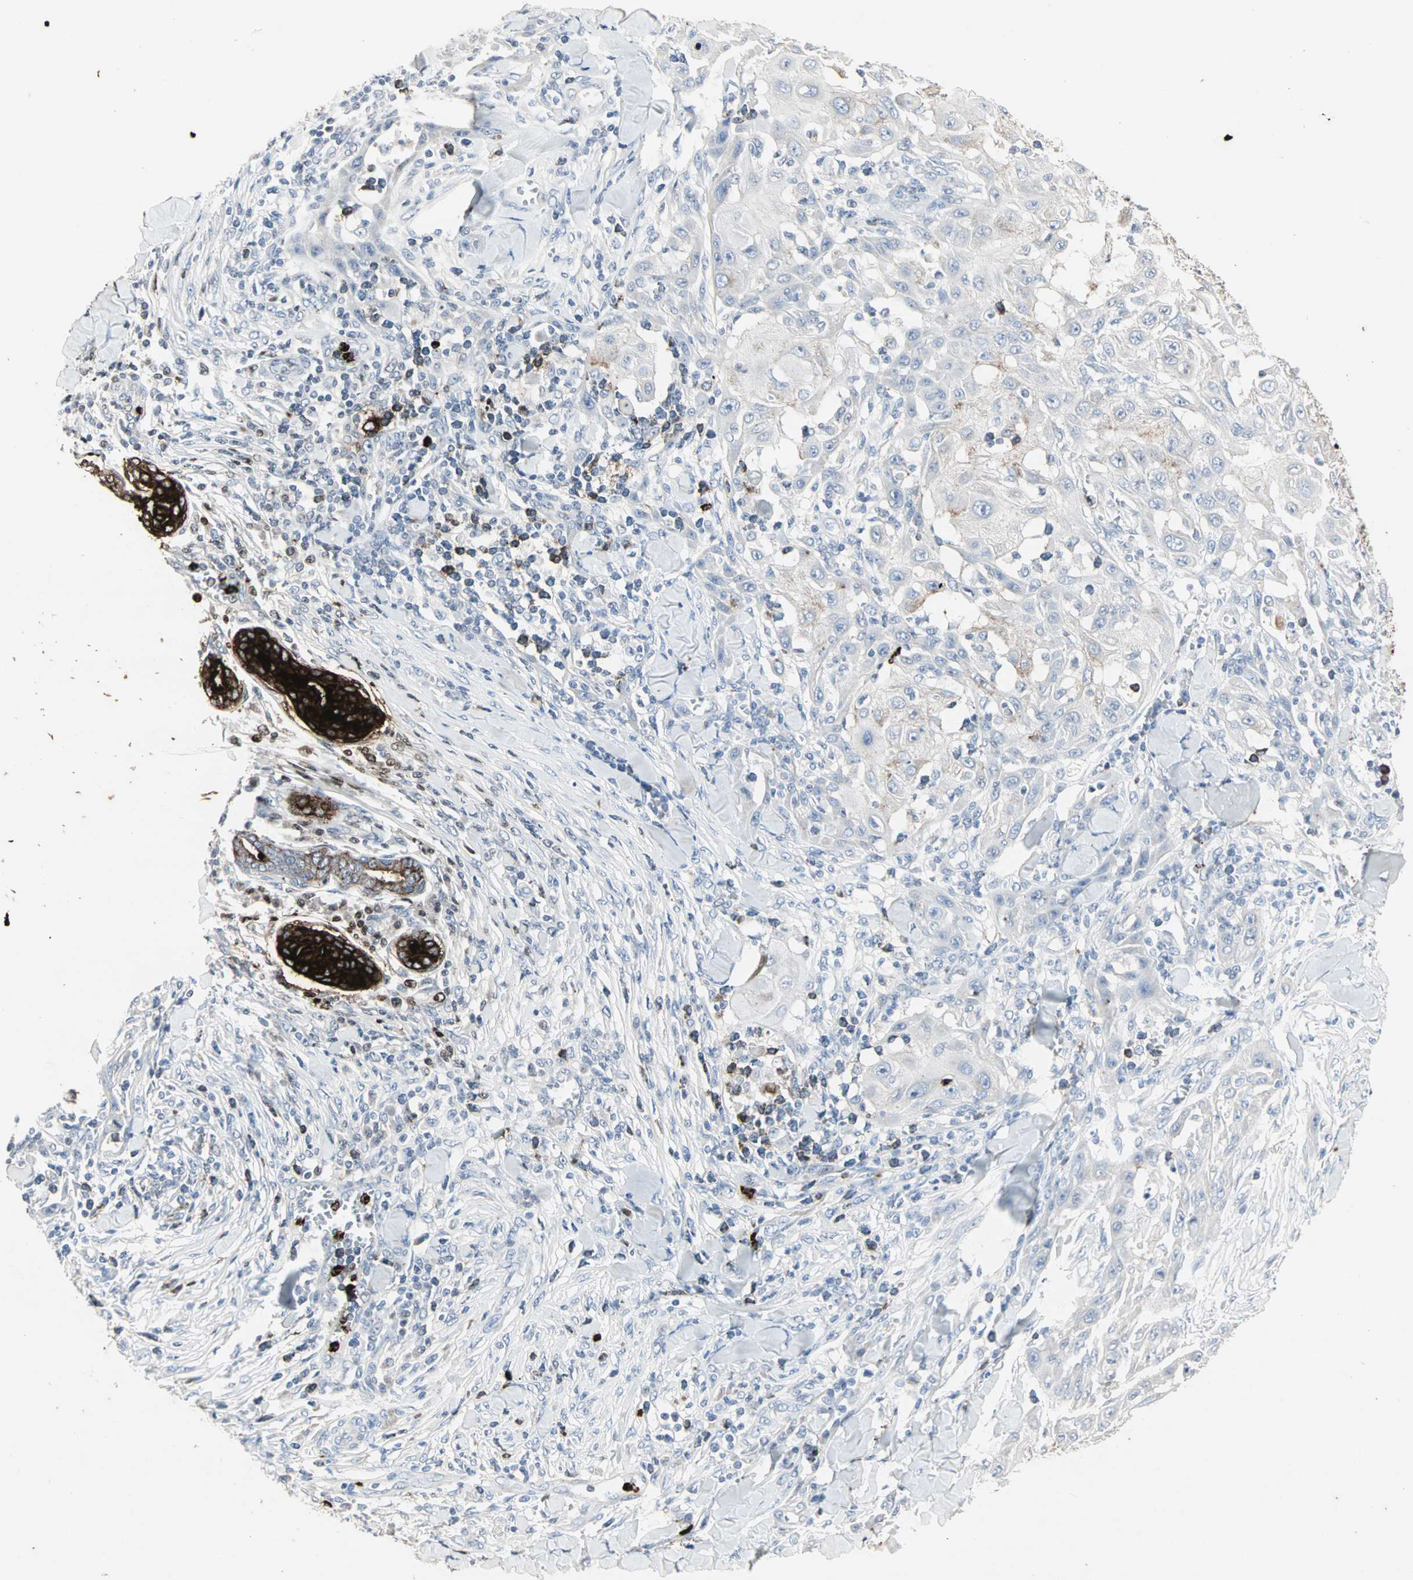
{"staining": {"intensity": "negative", "quantity": "none", "location": "none"}, "tissue": "skin cancer", "cell_type": "Tumor cells", "image_type": "cancer", "snomed": [{"axis": "morphology", "description": "Squamous cell carcinoma, NOS"}, {"axis": "topography", "description": "Skin"}], "caption": "This is a photomicrograph of IHC staining of squamous cell carcinoma (skin), which shows no expression in tumor cells.", "gene": "CEACAM6", "patient": {"sex": "male", "age": 24}}